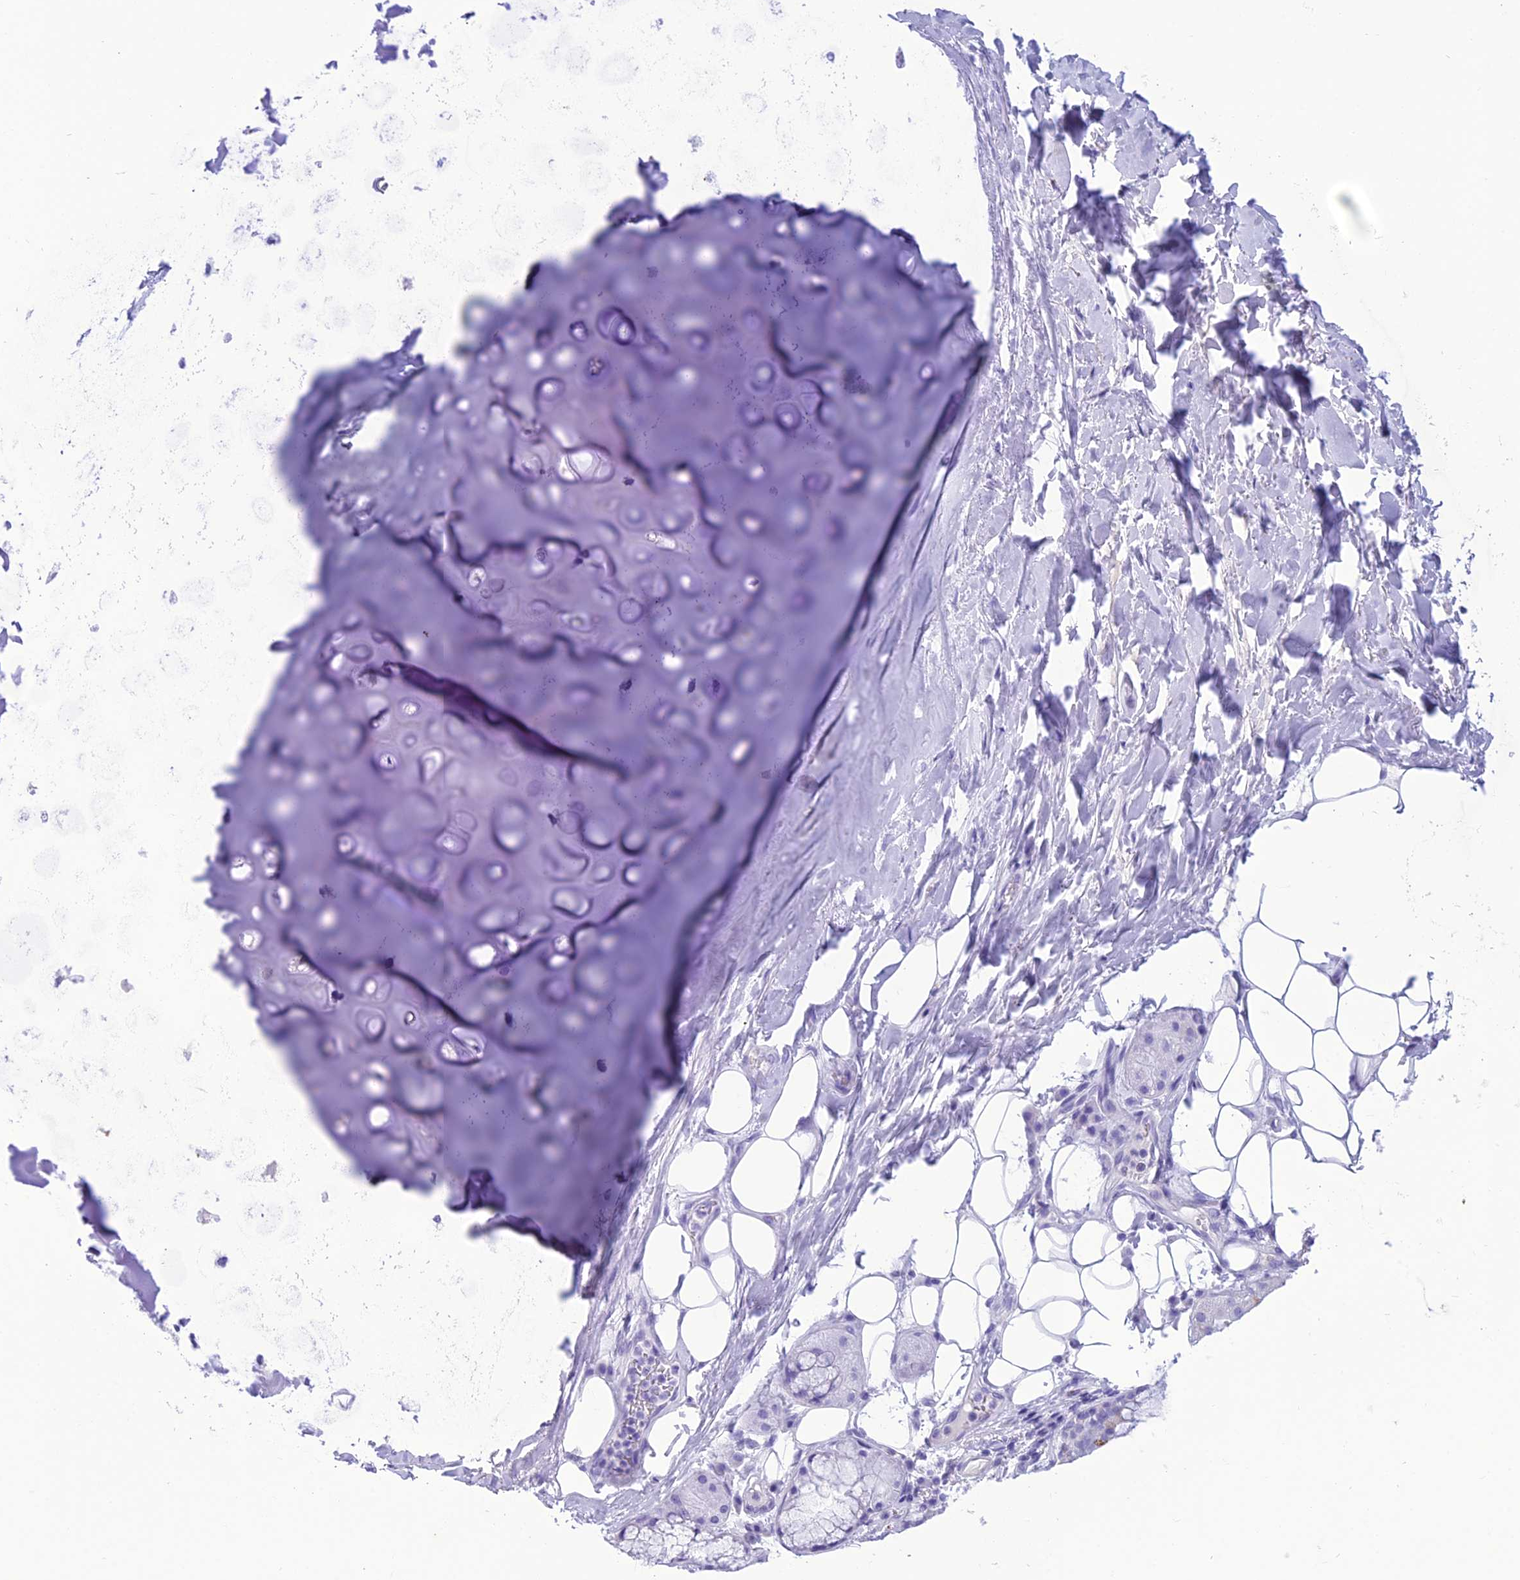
{"staining": {"intensity": "negative", "quantity": "none", "location": "none"}, "tissue": "adipose tissue", "cell_type": "Adipocytes", "image_type": "normal", "snomed": [{"axis": "morphology", "description": "Normal tissue, NOS"}, {"axis": "topography", "description": "Lymph node"}, {"axis": "topography", "description": "Cartilage tissue"}, {"axis": "topography", "description": "Bronchus"}], "caption": "A high-resolution micrograph shows IHC staining of normal adipose tissue, which reveals no significant positivity in adipocytes. The staining was performed using DAB (3,3'-diaminobenzidine) to visualize the protein expression in brown, while the nuclei were stained in blue with hematoxylin (Magnification: 20x).", "gene": "TRAM1L1", "patient": {"sex": "male", "age": 63}}